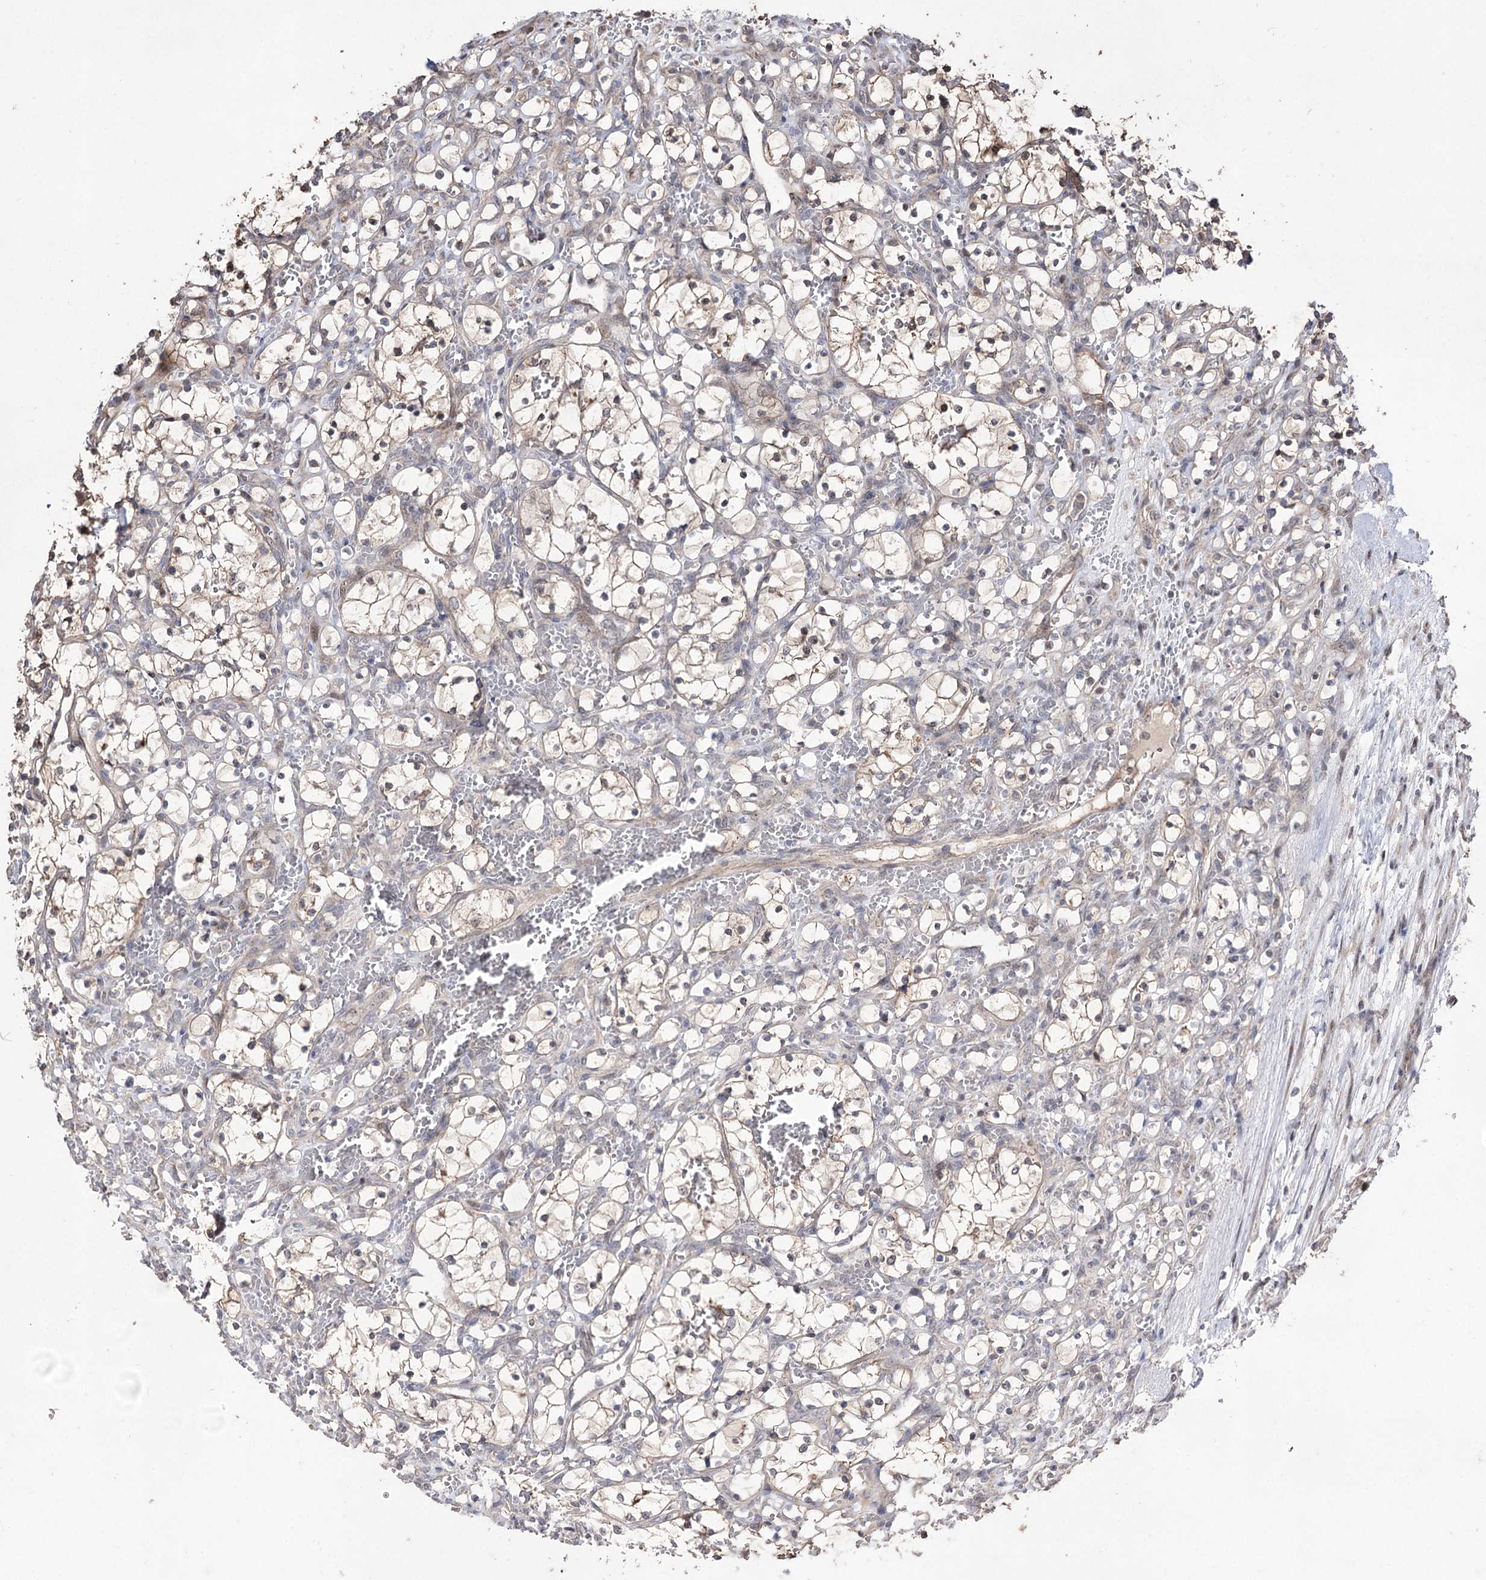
{"staining": {"intensity": "weak", "quantity": "<25%", "location": "cytoplasmic/membranous"}, "tissue": "renal cancer", "cell_type": "Tumor cells", "image_type": "cancer", "snomed": [{"axis": "morphology", "description": "Adenocarcinoma, NOS"}, {"axis": "topography", "description": "Kidney"}], "caption": "Renal cancer stained for a protein using immunohistochemistry (IHC) displays no staining tumor cells.", "gene": "CPNE8", "patient": {"sex": "female", "age": 69}}